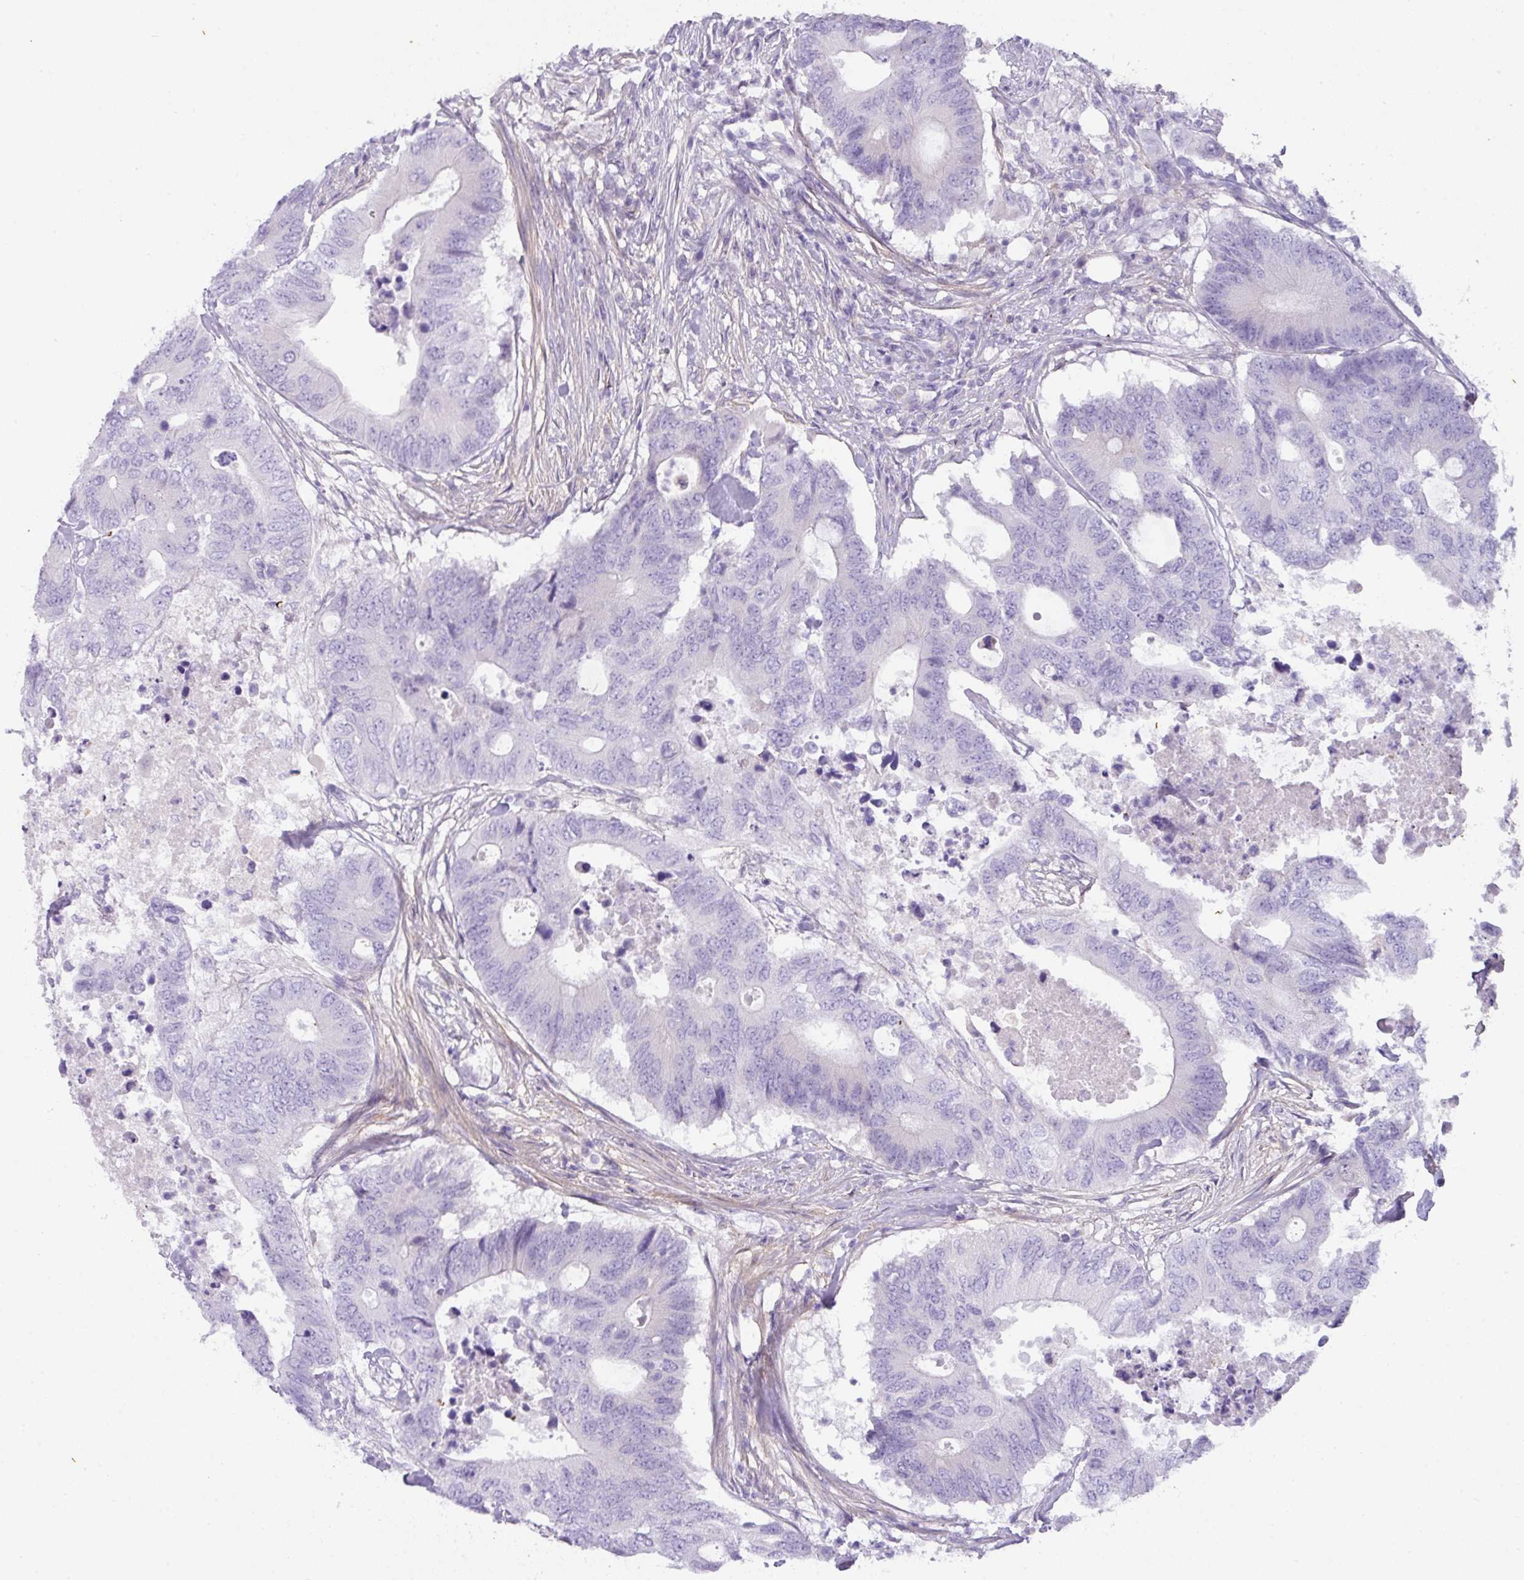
{"staining": {"intensity": "negative", "quantity": "none", "location": "none"}, "tissue": "colorectal cancer", "cell_type": "Tumor cells", "image_type": "cancer", "snomed": [{"axis": "morphology", "description": "Adenocarcinoma, NOS"}, {"axis": "topography", "description": "Colon"}], "caption": "Adenocarcinoma (colorectal) was stained to show a protein in brown. There is no significant positivity in tumor cells.", "gene": "OR52N1", "patient": {"sex": "male", "age": 71}}